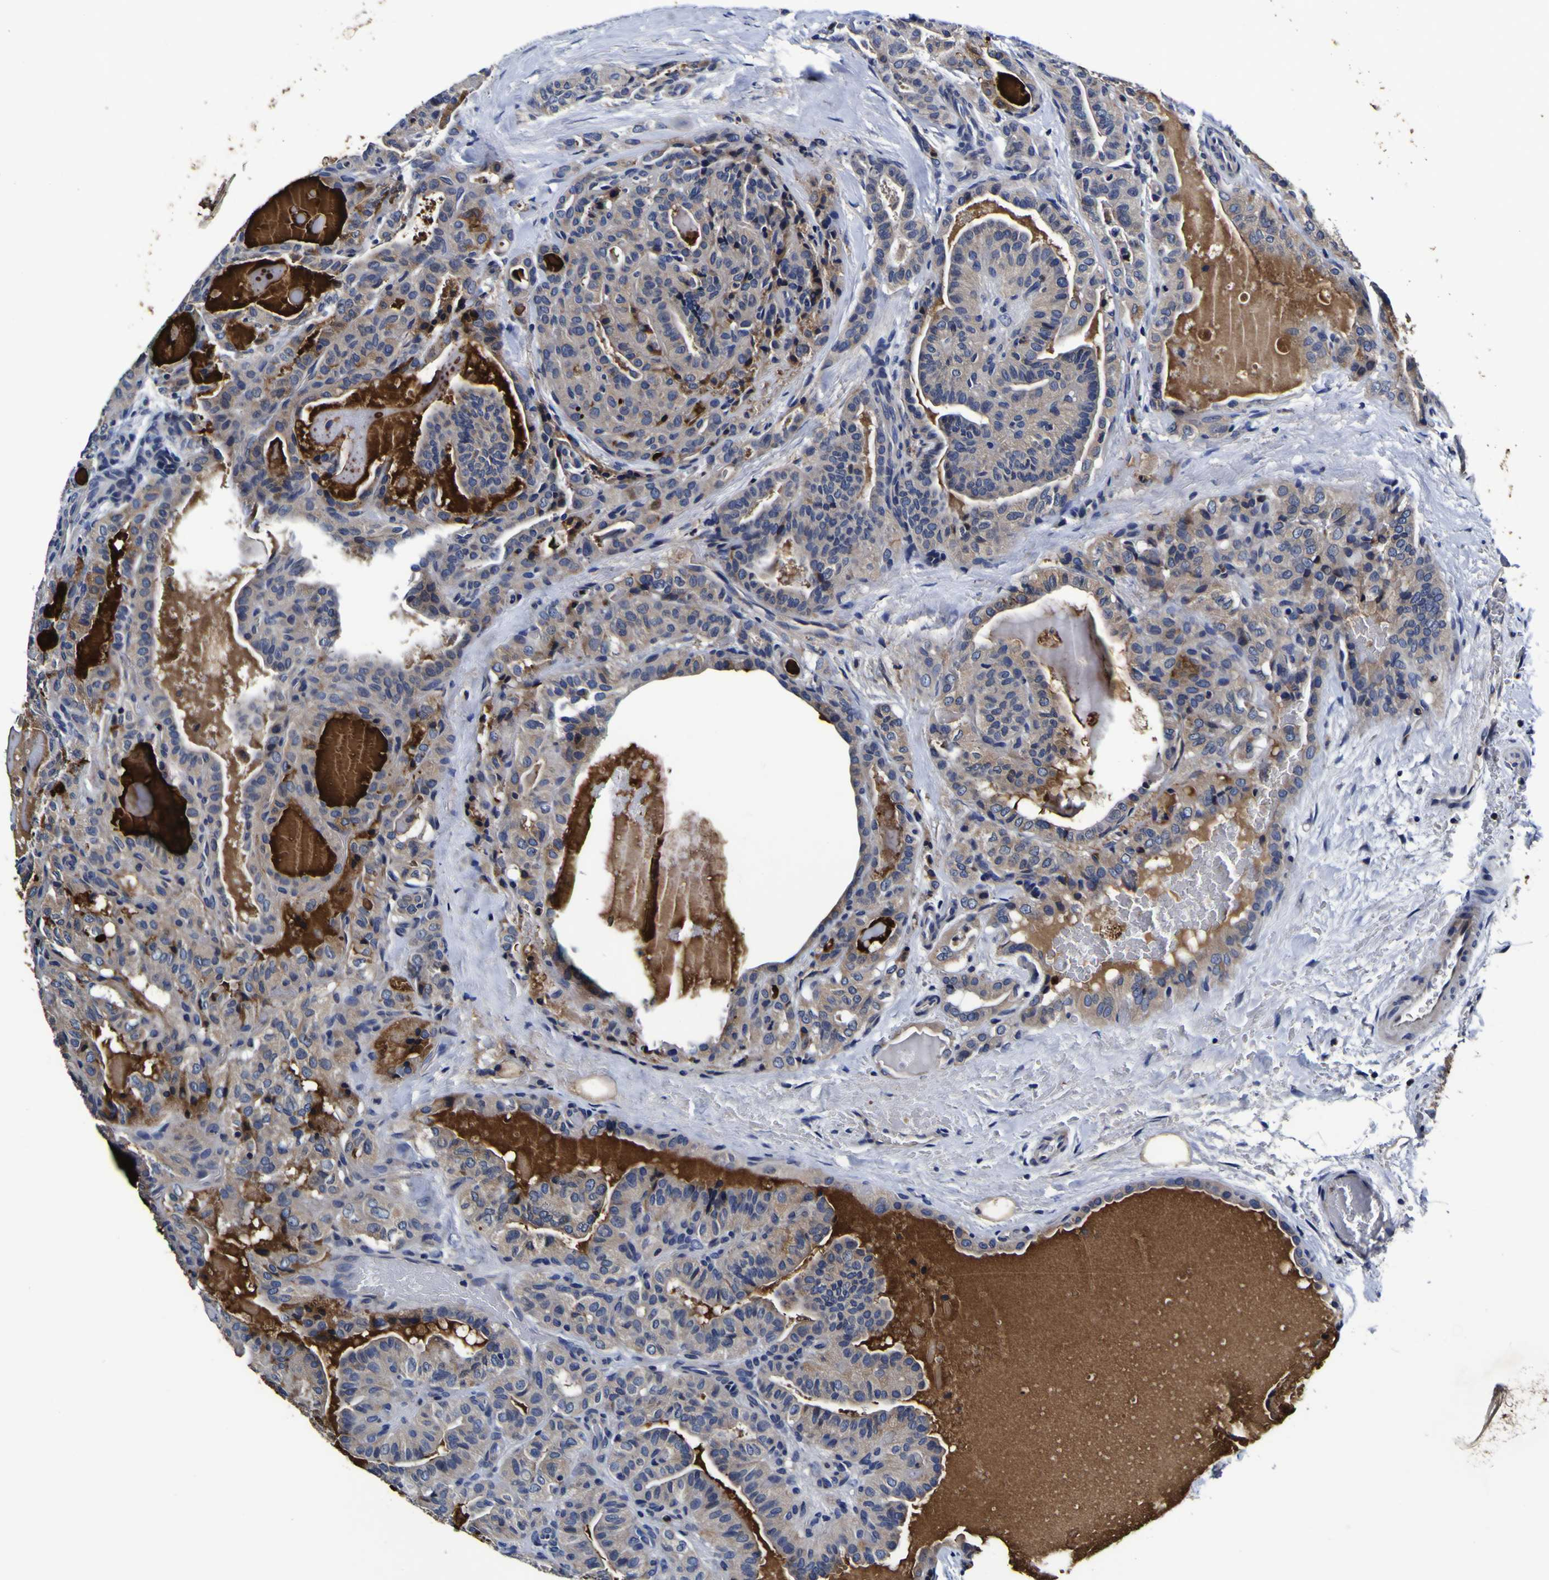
{"staining": {"intensity": "negative", "quantity": "none", "location": "none"}, "tissue": "thyroid cancer", "cell_type": "Tumor cells", "image_type": "cancer", "snomed": [{"axis": "morphology", "description": "Papillary adenocarcinoma, NOS"}, {"axis": "topography", "description": "Thyroid gland"}], "caption": "DAB (3,3'-diaminobenzidine) immunohistochemical staining of human papillary adenocarcinoma (thyroid) exhibits no significant positivity in tumor cells.", "gene": "PANK4", "patient": {"sex": "male", "age": 77}}